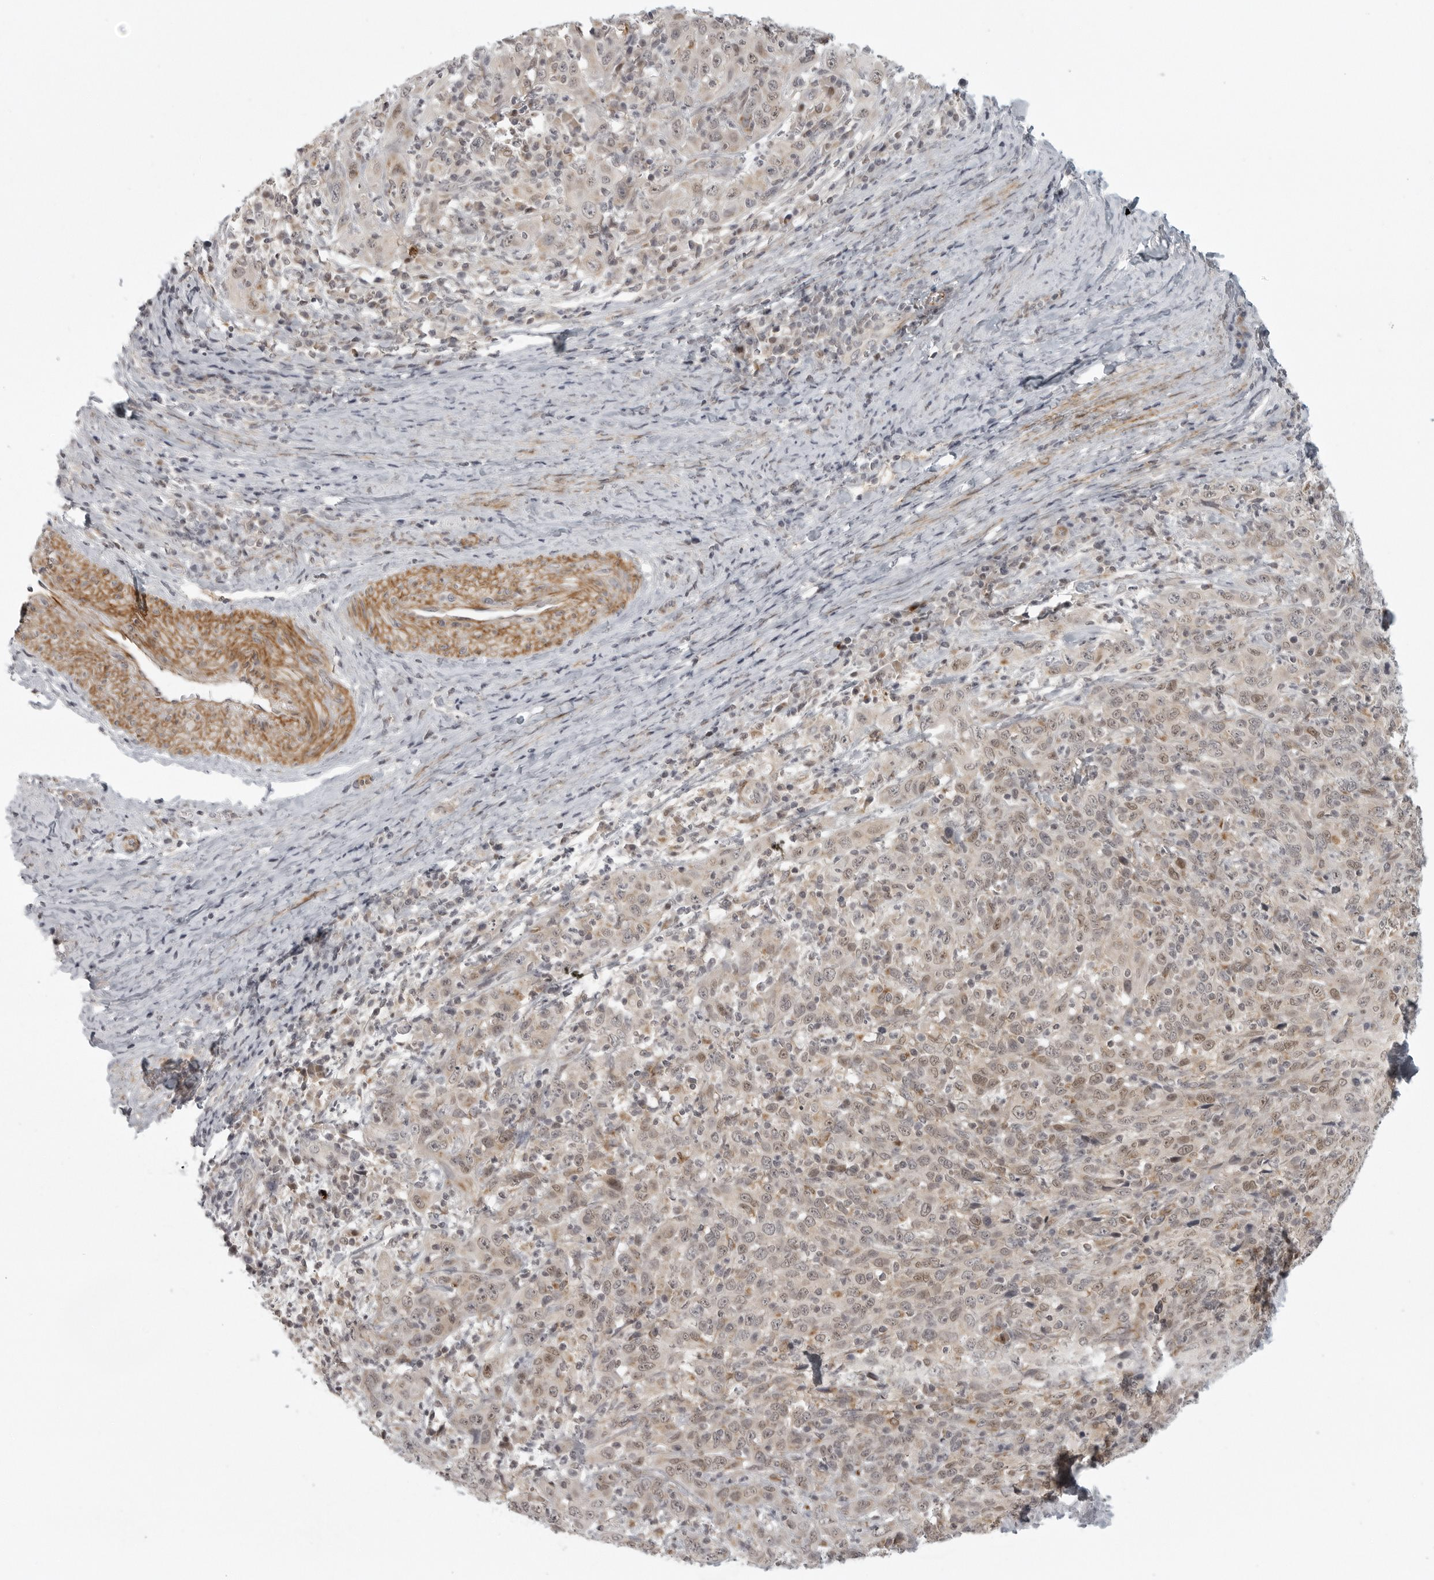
{"staining": {"intensity": "weak", "quantity": "25%-75%", "location": "nuclear"}, "tissue": "cervical cancer", "cell_type": "Tumor cells", "image_type": "cancer", "snomed": [{"axis": "morphology", "description": "Squamous cell carcinoma, NOS"}, {"axis": "topography", "description": "Cervix"}], "caption": "Protein expression analysis of human cervical squamous cell carcinoma reveals weak nuclear expression in approximately 25%-75% of tumor cells.", "gene": "TUT4", "patient": {"sex": "female", "age": 46}}